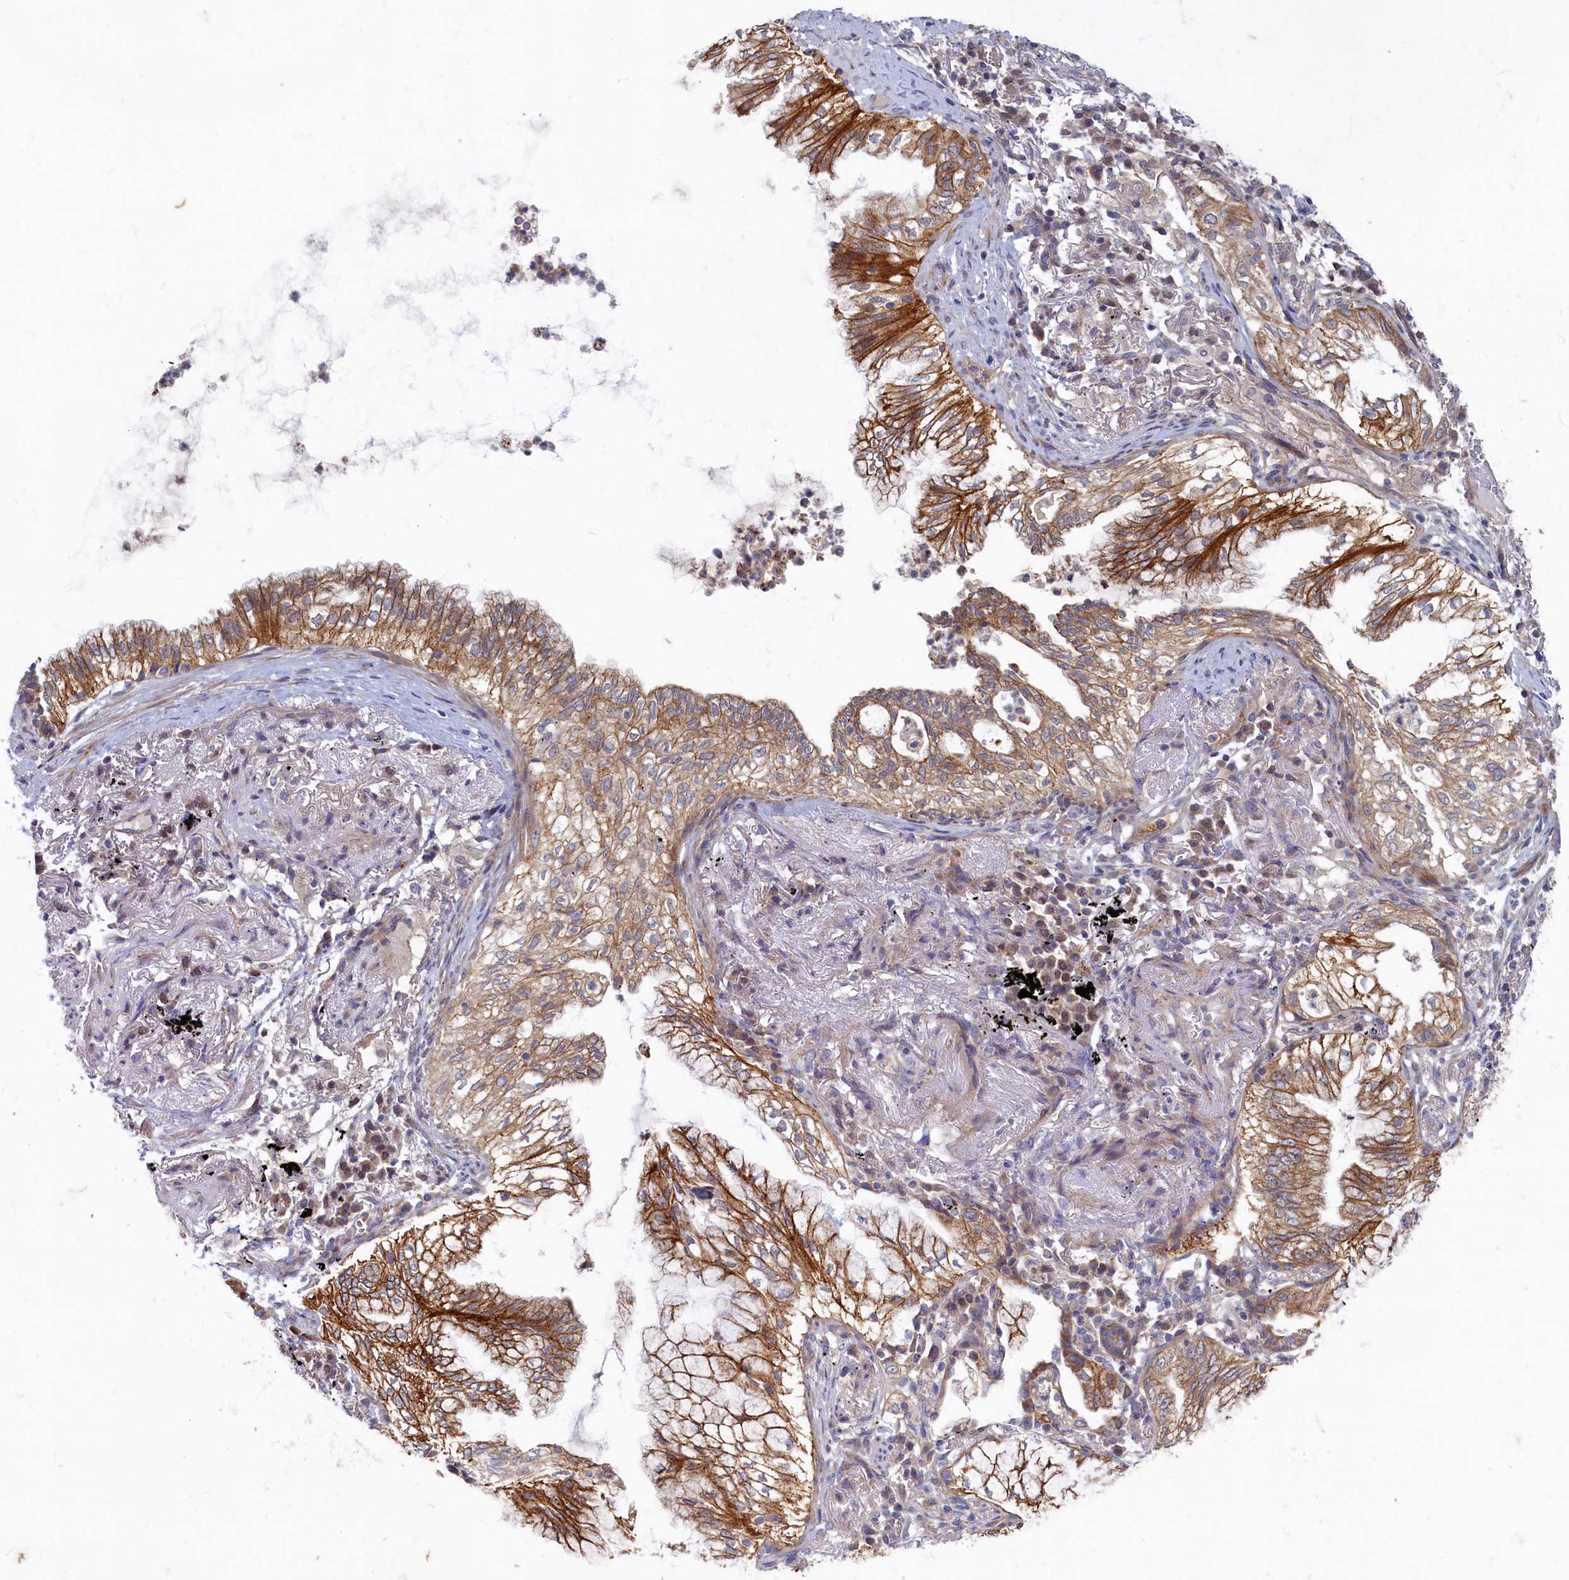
{"staining": {"intensity": "moderate", "quantity": ">75%", "location": "cytoplasmic/membranous"}, "tissue": "lung cancer", "cell_type": "Tumor cells", "image_type": "cancer", "snomed": [{"axis": "morphology", "description": "Adenocarcinoma, NOS"}, {"axis": "topography", "description": "Lung"}], "caption": "Protein staining reveals moderate cytoplasmic/membranous staining in approximately >75% of tumor cells in lung adenocarcinoma.", "gene": "WDR59", "patient": {"sex": "female", "age": 70}}